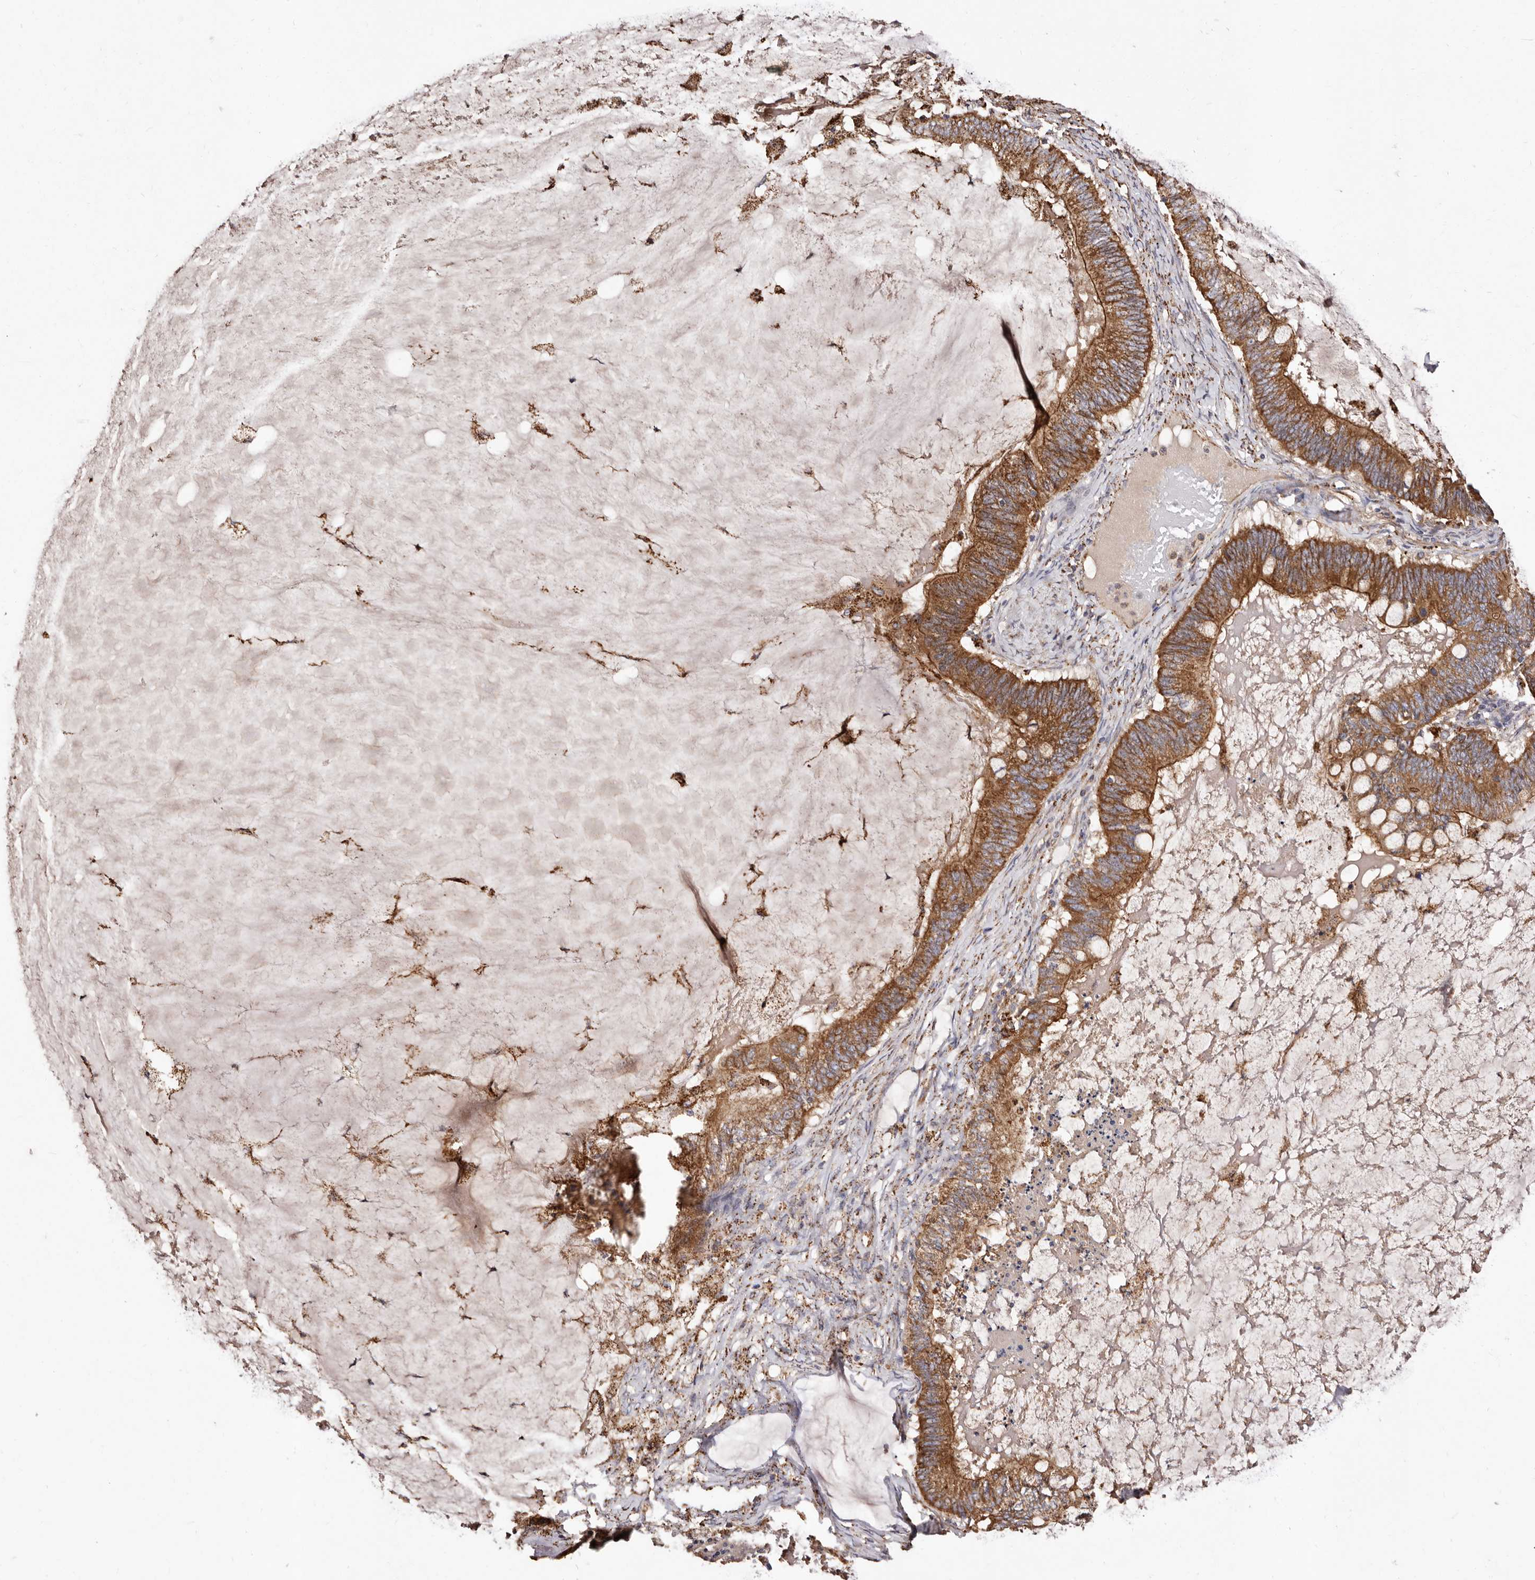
{"staining": {"intensity": "strong", "quantity": ">75%", "location": "cytoplasmic/membranous"}, "tissue": "ovarian cancer", "cell_type": "Tumor cells", "image_type": "cancer", "snomed": [{"axis": "morphology", "description": "Cystadenocarcinoma, mucinous, NOS"}, {"axis": "topography", "description": "Ovary"}], "caption": "The immunohistochemical stain highlights strong cytoplasmic/membranous positivity in tumor cells of ovarian cancer (mucinous cystadenocarcinoma) tissue.", "gene": "LUZP1", "patient": {"sex": "female", "age": 61}}